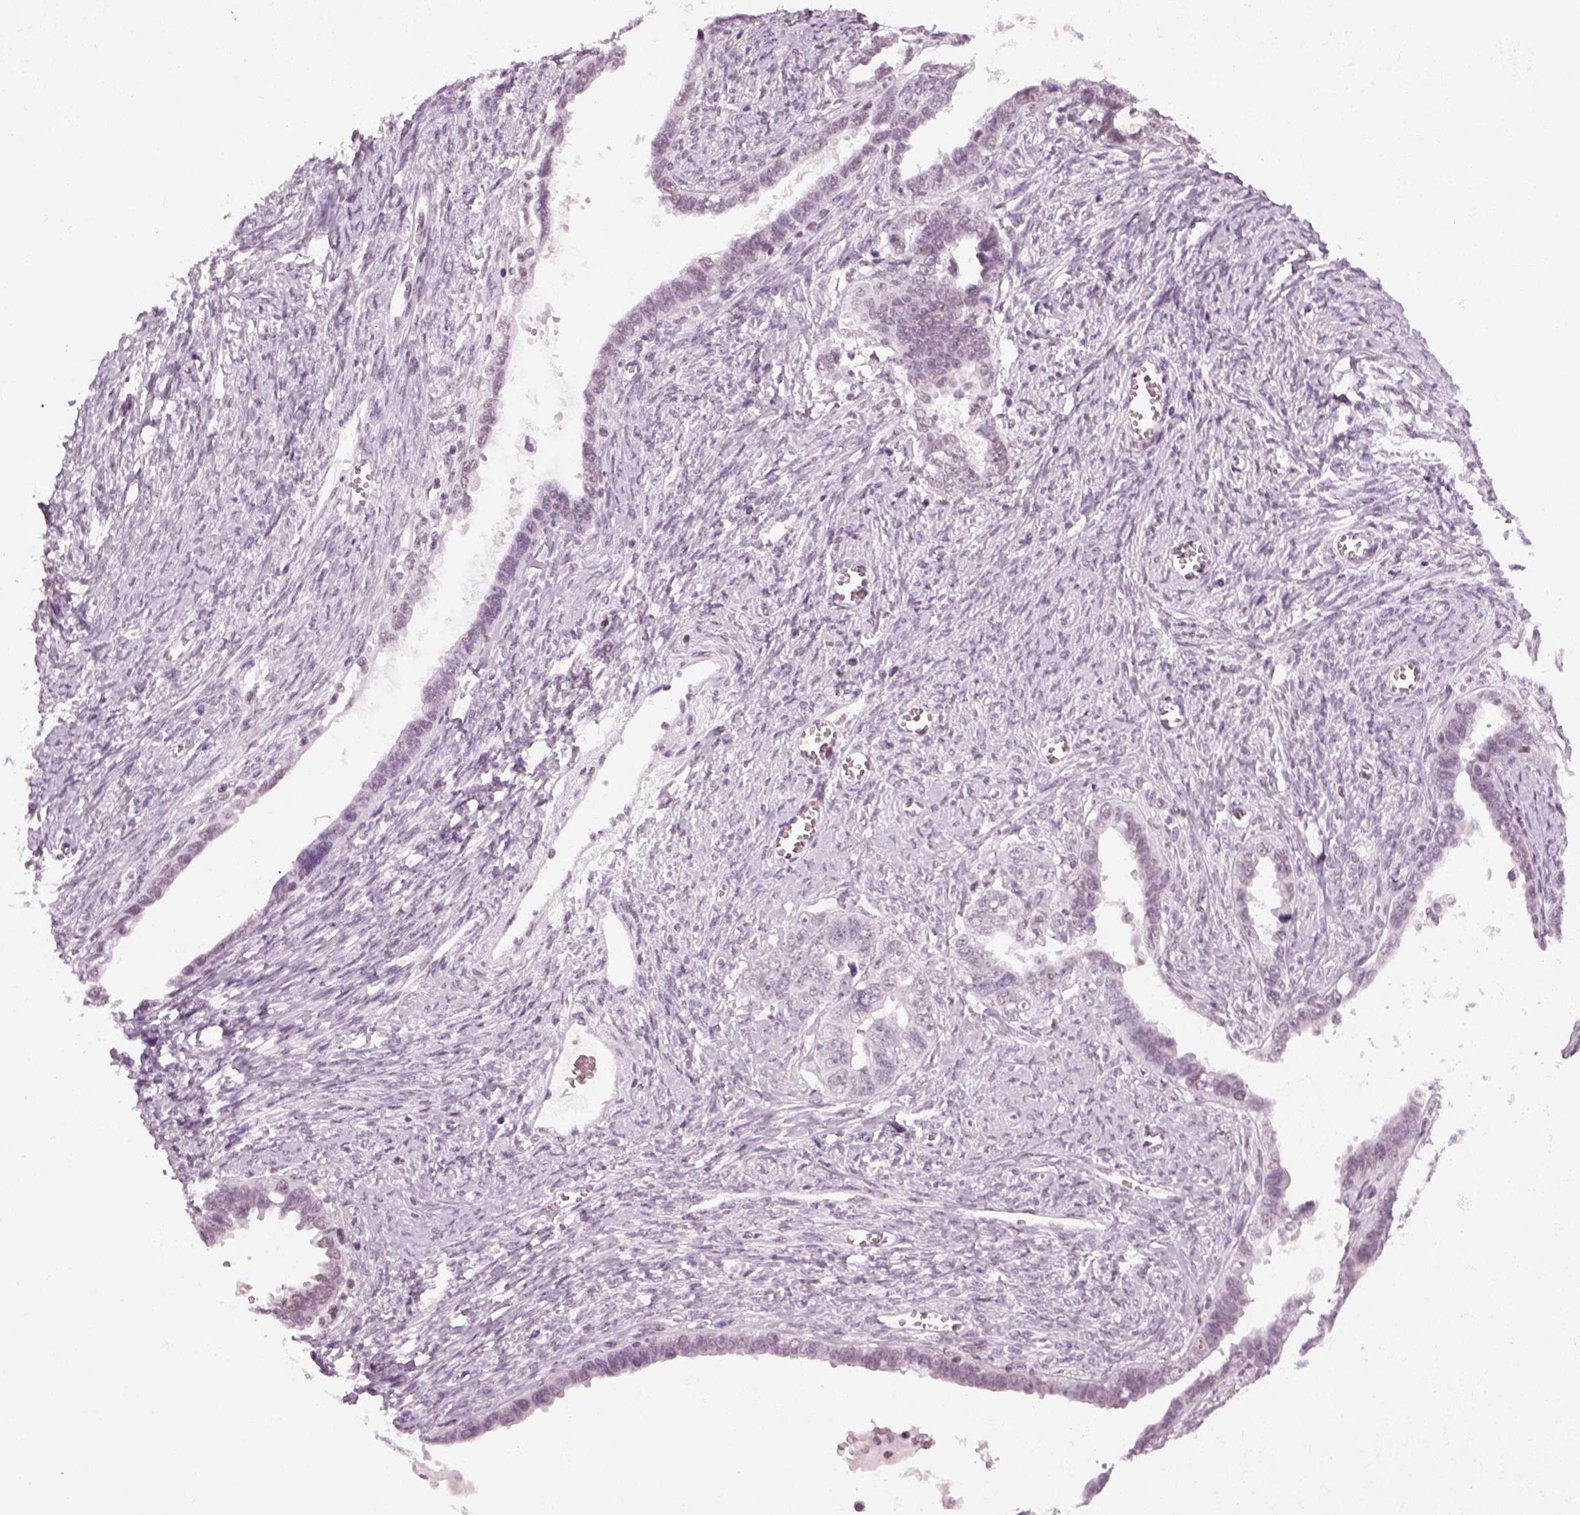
{"staining": {"intensity": "negative", "quantity": "none", "location": "none"}, "tissue": "ovarian cancer", "cell_type": "Tumor cells", "image_type": "cancer", "snomed": [{"axis": "morphology", "description": "Cystadenocarcinoma, serous, NOS"}, {"axis": "topography", "description": "Ovary"}], "caption": "This is an immunohistochemistry histopathology image of serous cystadenocarcinoma (ovarian). There is no staining in tumor cells.", "gene": "KCNG2", "patient": {"sex": "female", "age": 69}}